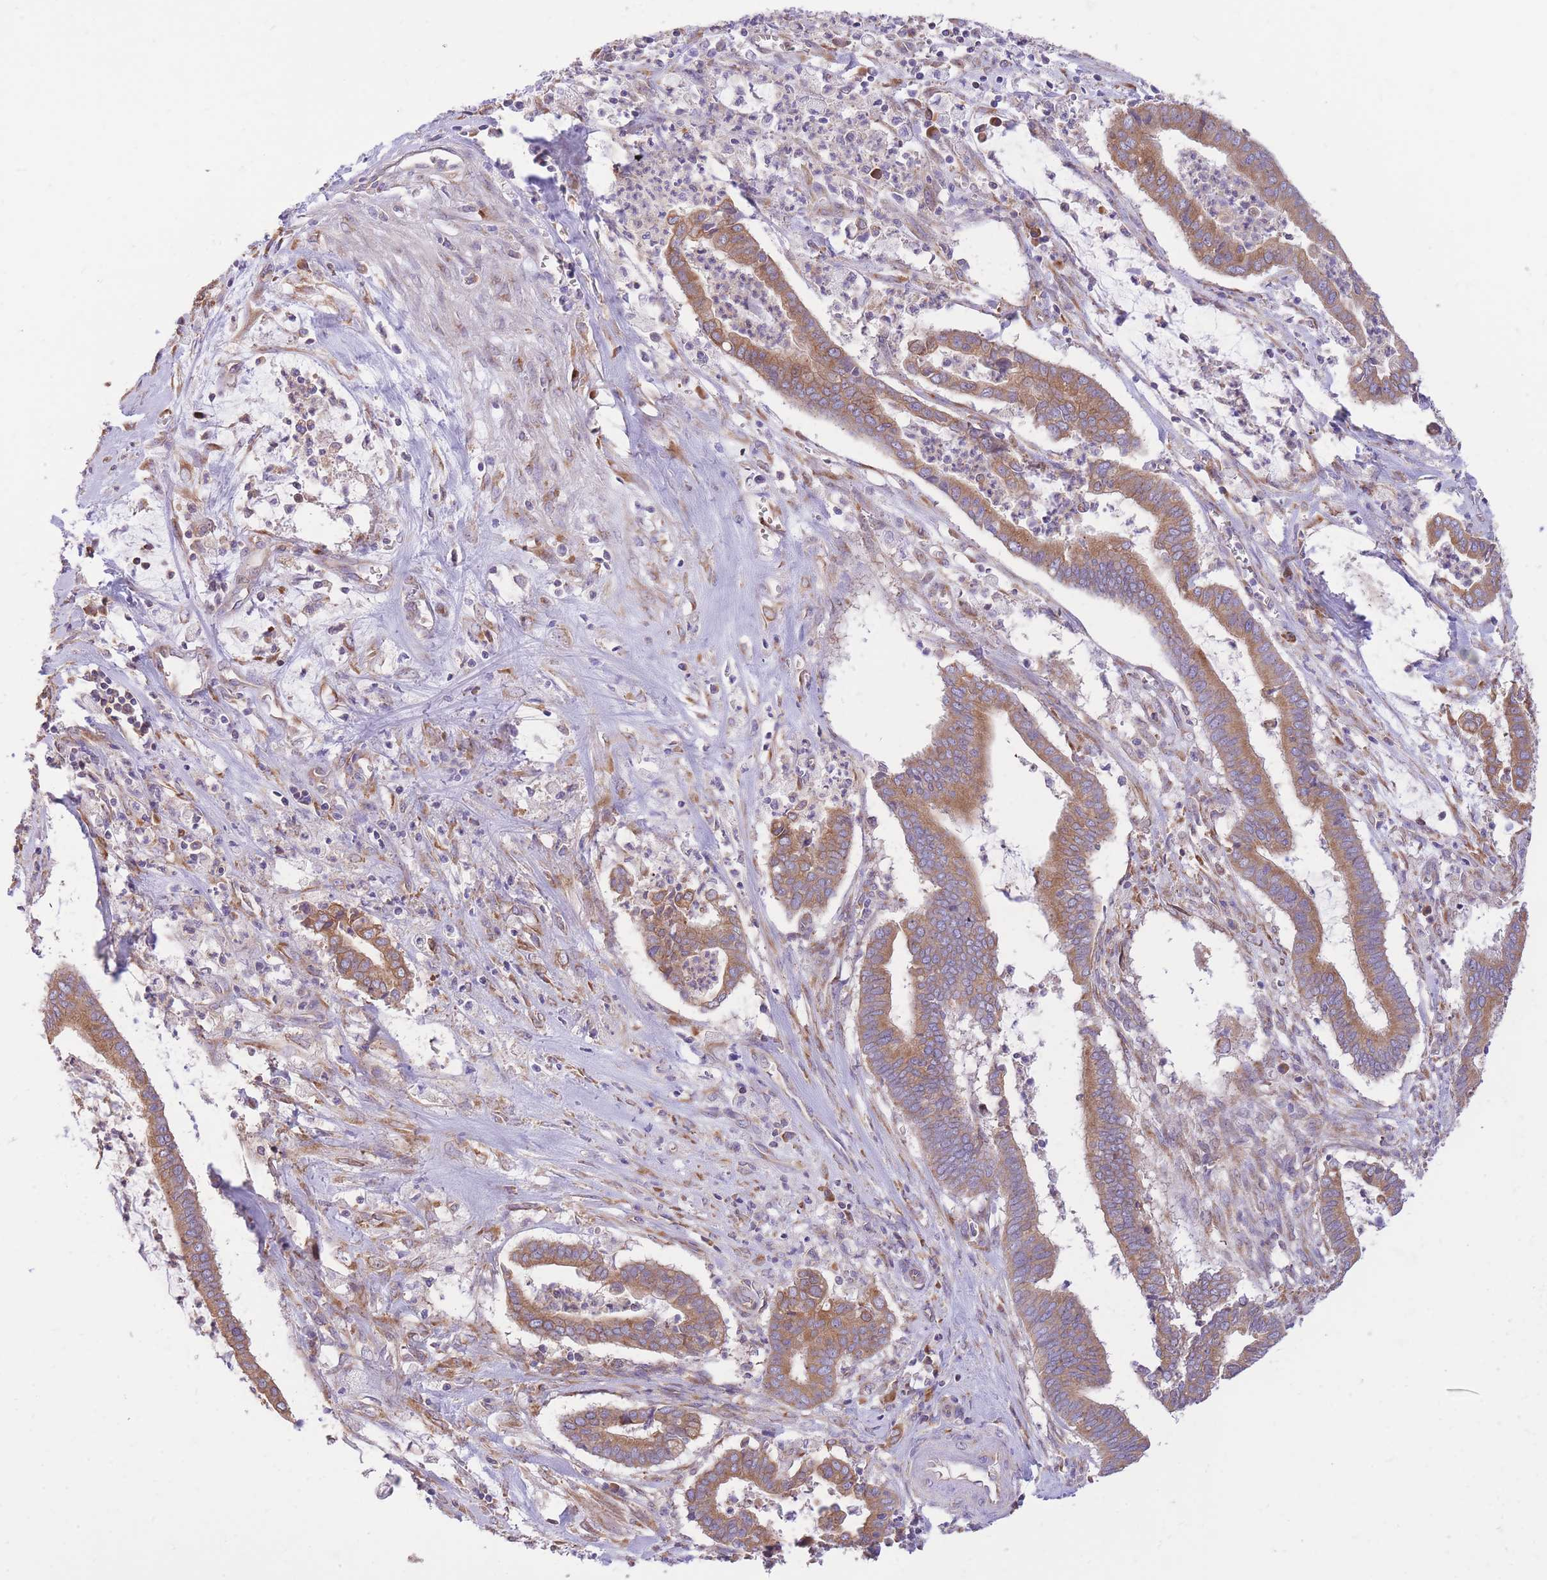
{"staining": {"intensity": "moderate", "quantity": ">75%", "location": "cytoplasmic/membranous"}, "tissue": "cervical cancer", "cell_type": "Tumor cells", "image_type": "cancer", "snomed": [{"axis": "morphology", "description": "Adenocarcinoma, NOS"}, {"axis": "topography", "description": "Cervix"}], "caption": "Cervical adenocarcinoma stained with a protein marker exhibits moderate staining in tumor cells.", "gene": "GBP7", "patient": {"sex": "female", "age": 44}}